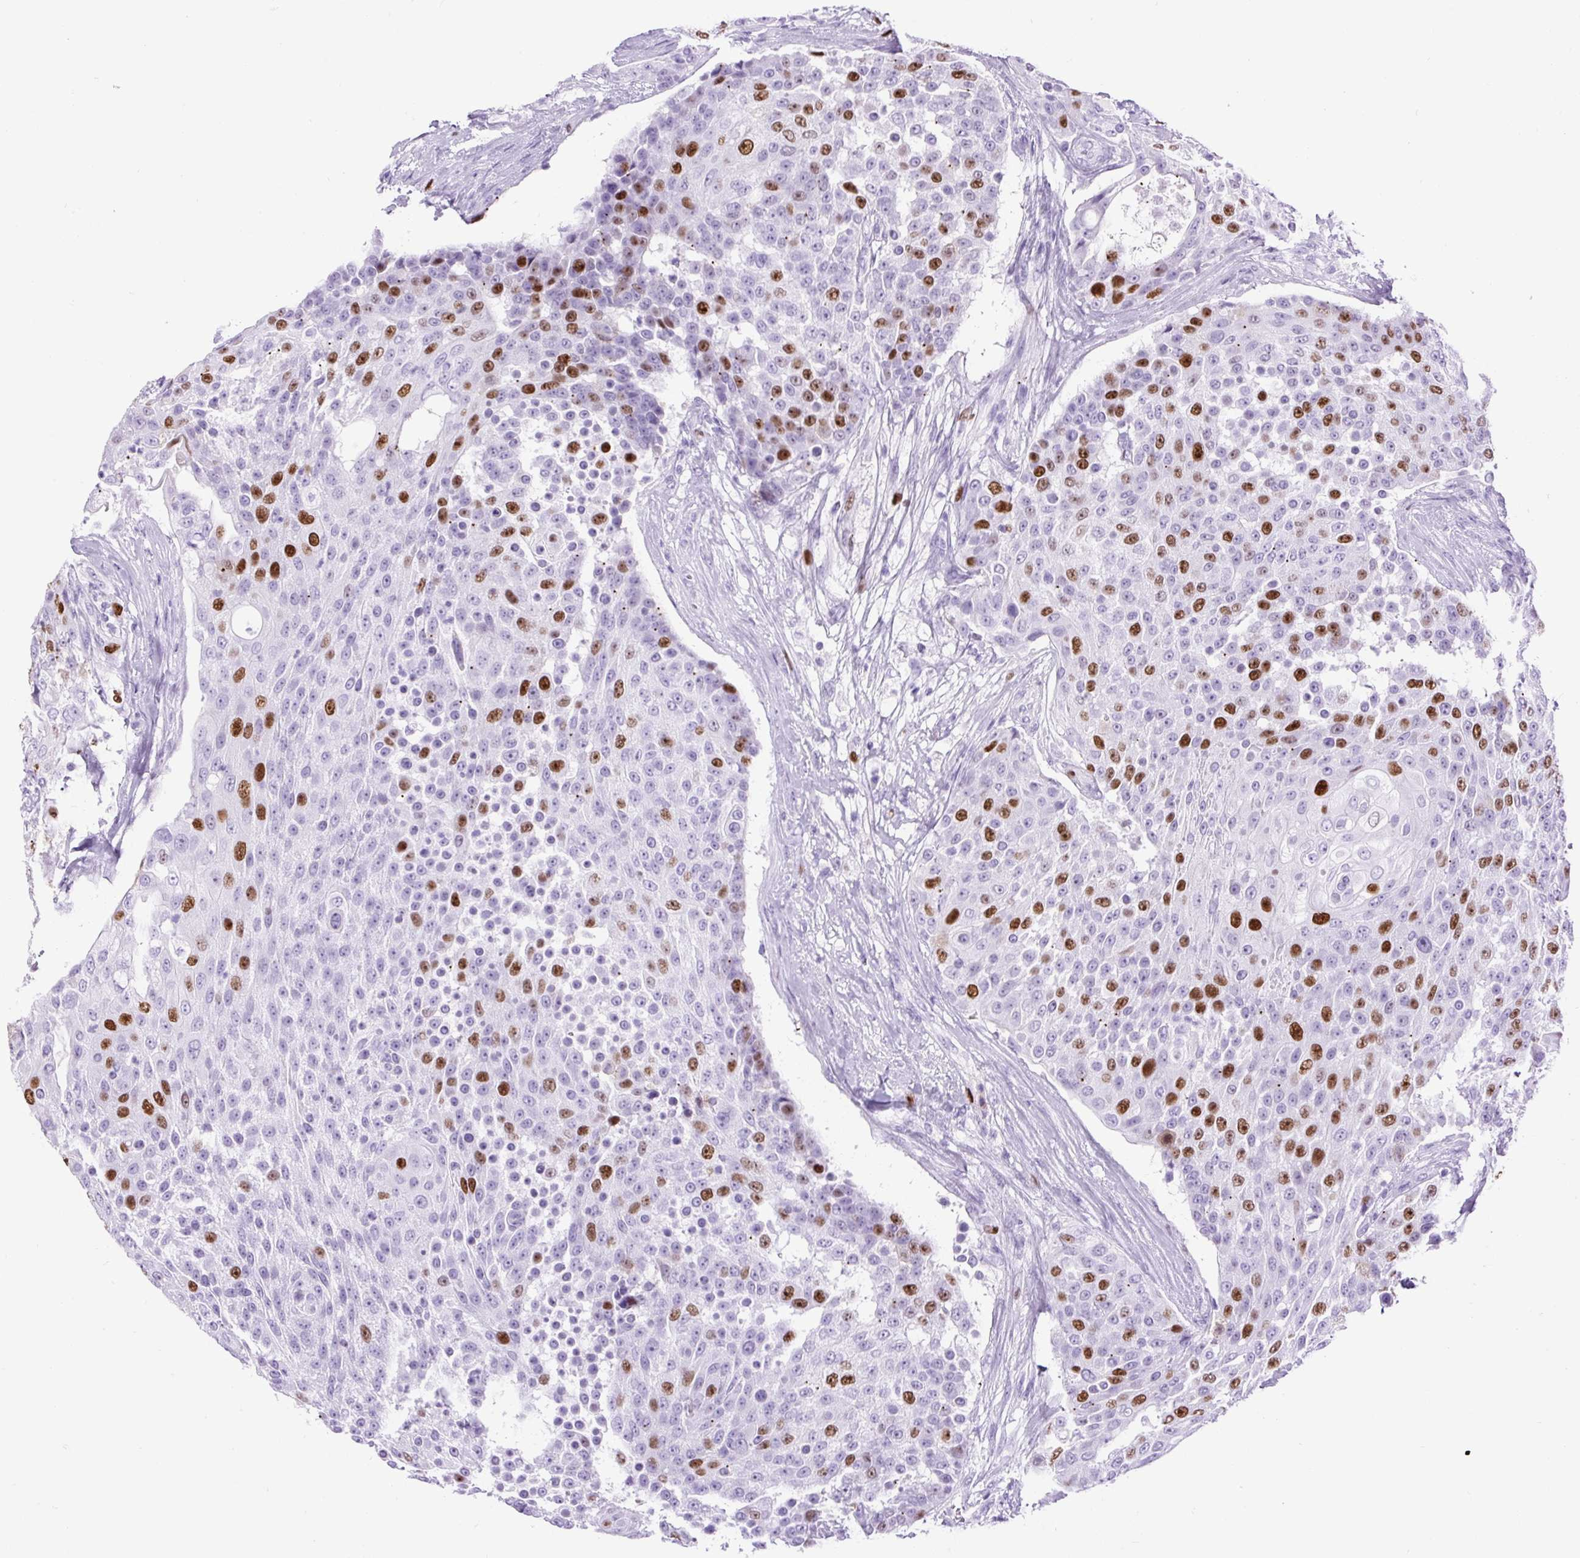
{"staining": {"intensity": "strong", "quantity": "25%-75%", "location": "nuclear"}, "tissue": "urothelial cancer", "cell_type": "Tumor cells", "image_type": "cancer", "snomed": [{"axis": "morphology", "description": "Urothelial carcinoma, High grade"}, {"axis": "topography", "description": "Urinary bladder"}], "caption": "Human urothelial carcinoma (high-grade) stained for a protein (brown) displays strong nuclear positive staining in approximately 25%-75% of tumor cells.", "gene": "RACGAP1", "patient": {"sex": "female", "age": 63}}